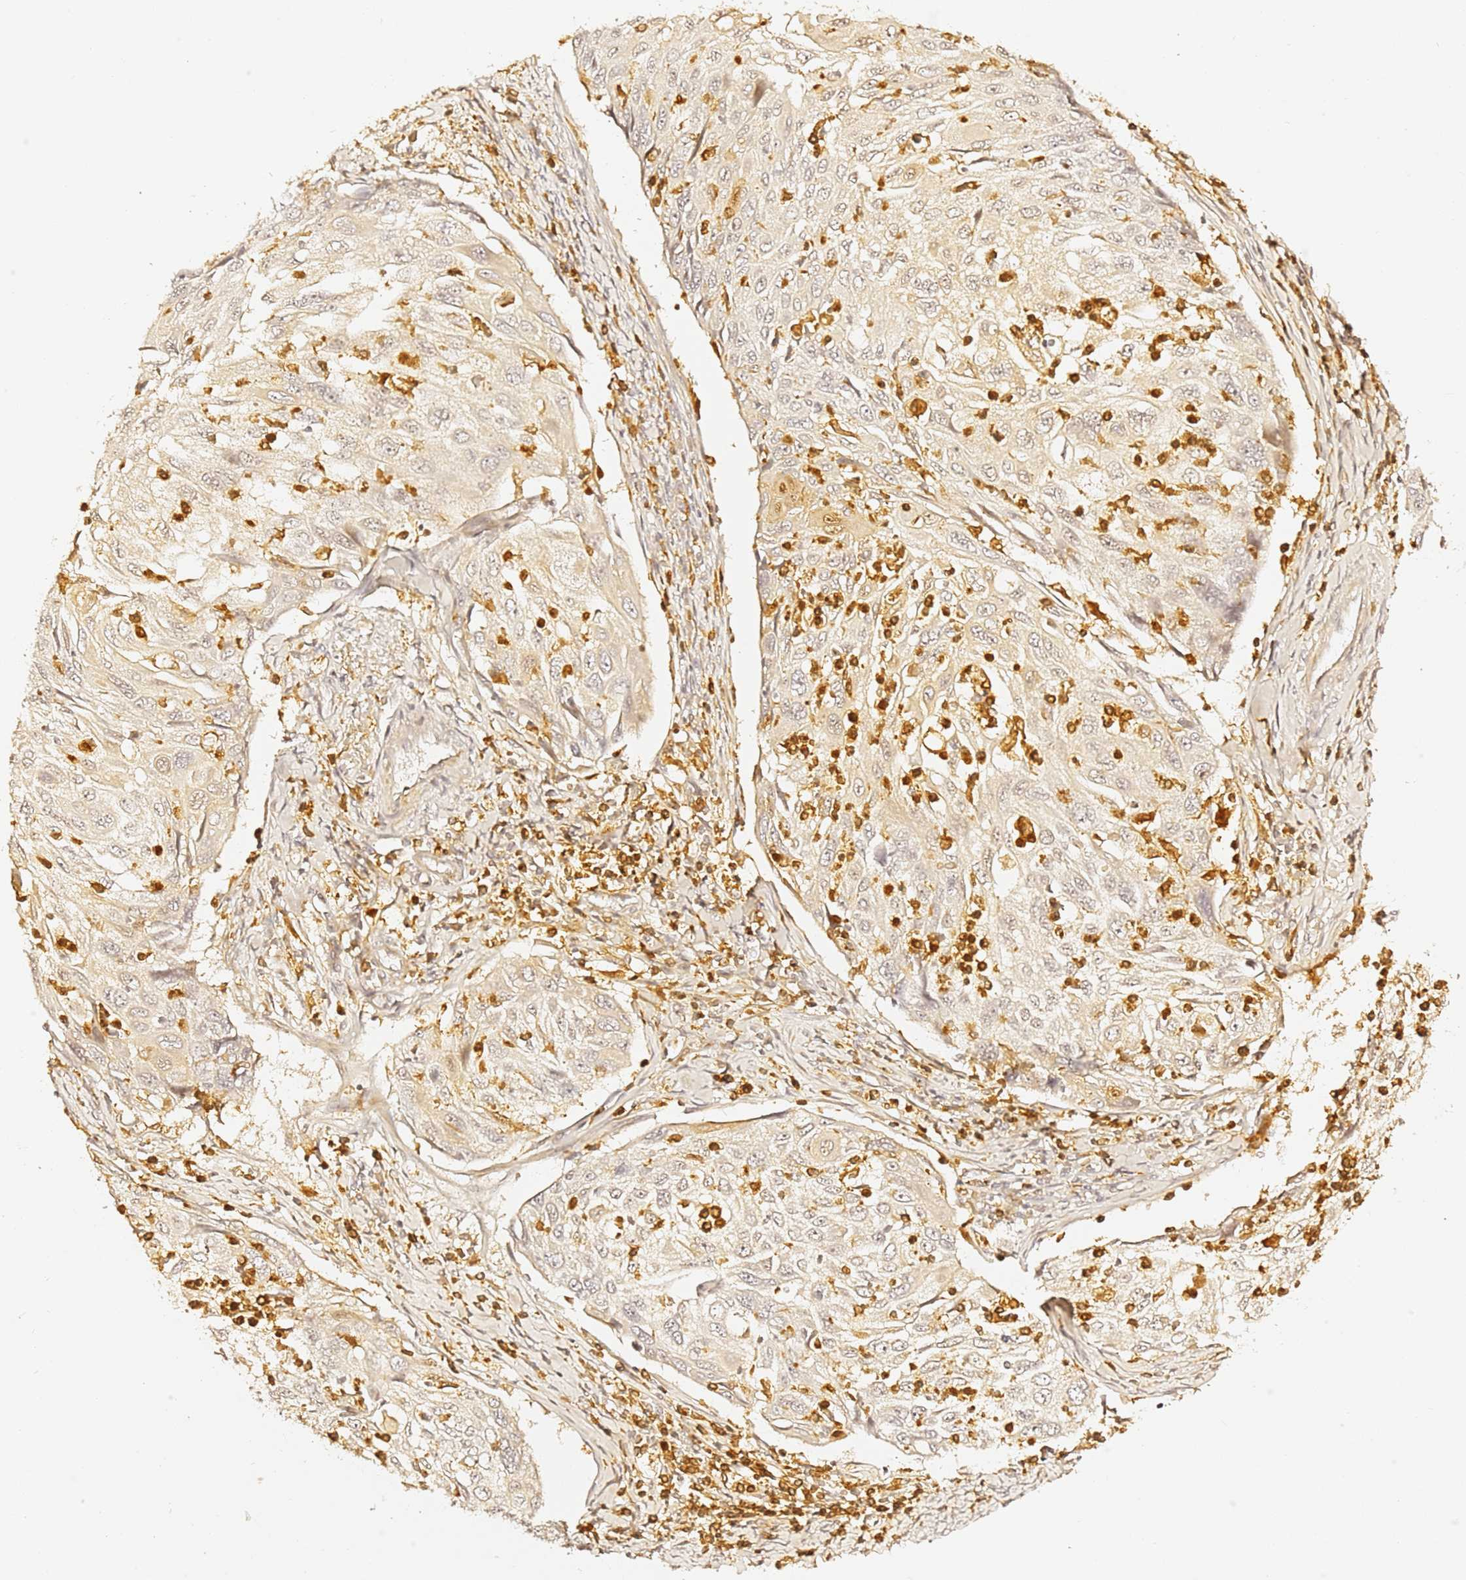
{"staining": {"intensity": "weak", "quantity": "<25%", "location": "cytoplasmic/membranous"}, "tissue": "cervical cancer", "cell_type": "Tumor cells", "image_type": "cancer", "snomed": [{"axis": "morphology", "description": "Squamous cell carcinoma, NOS"}, {"axis": "topography", "description": "Cervix"}], "caption": "This is an immunohistochemistry (IHC) photomicrograph of cervical cancer. There is no staining in tumor cells.", "gene": "IL4I1", "patient": {"sex": "female", "age": 70}}